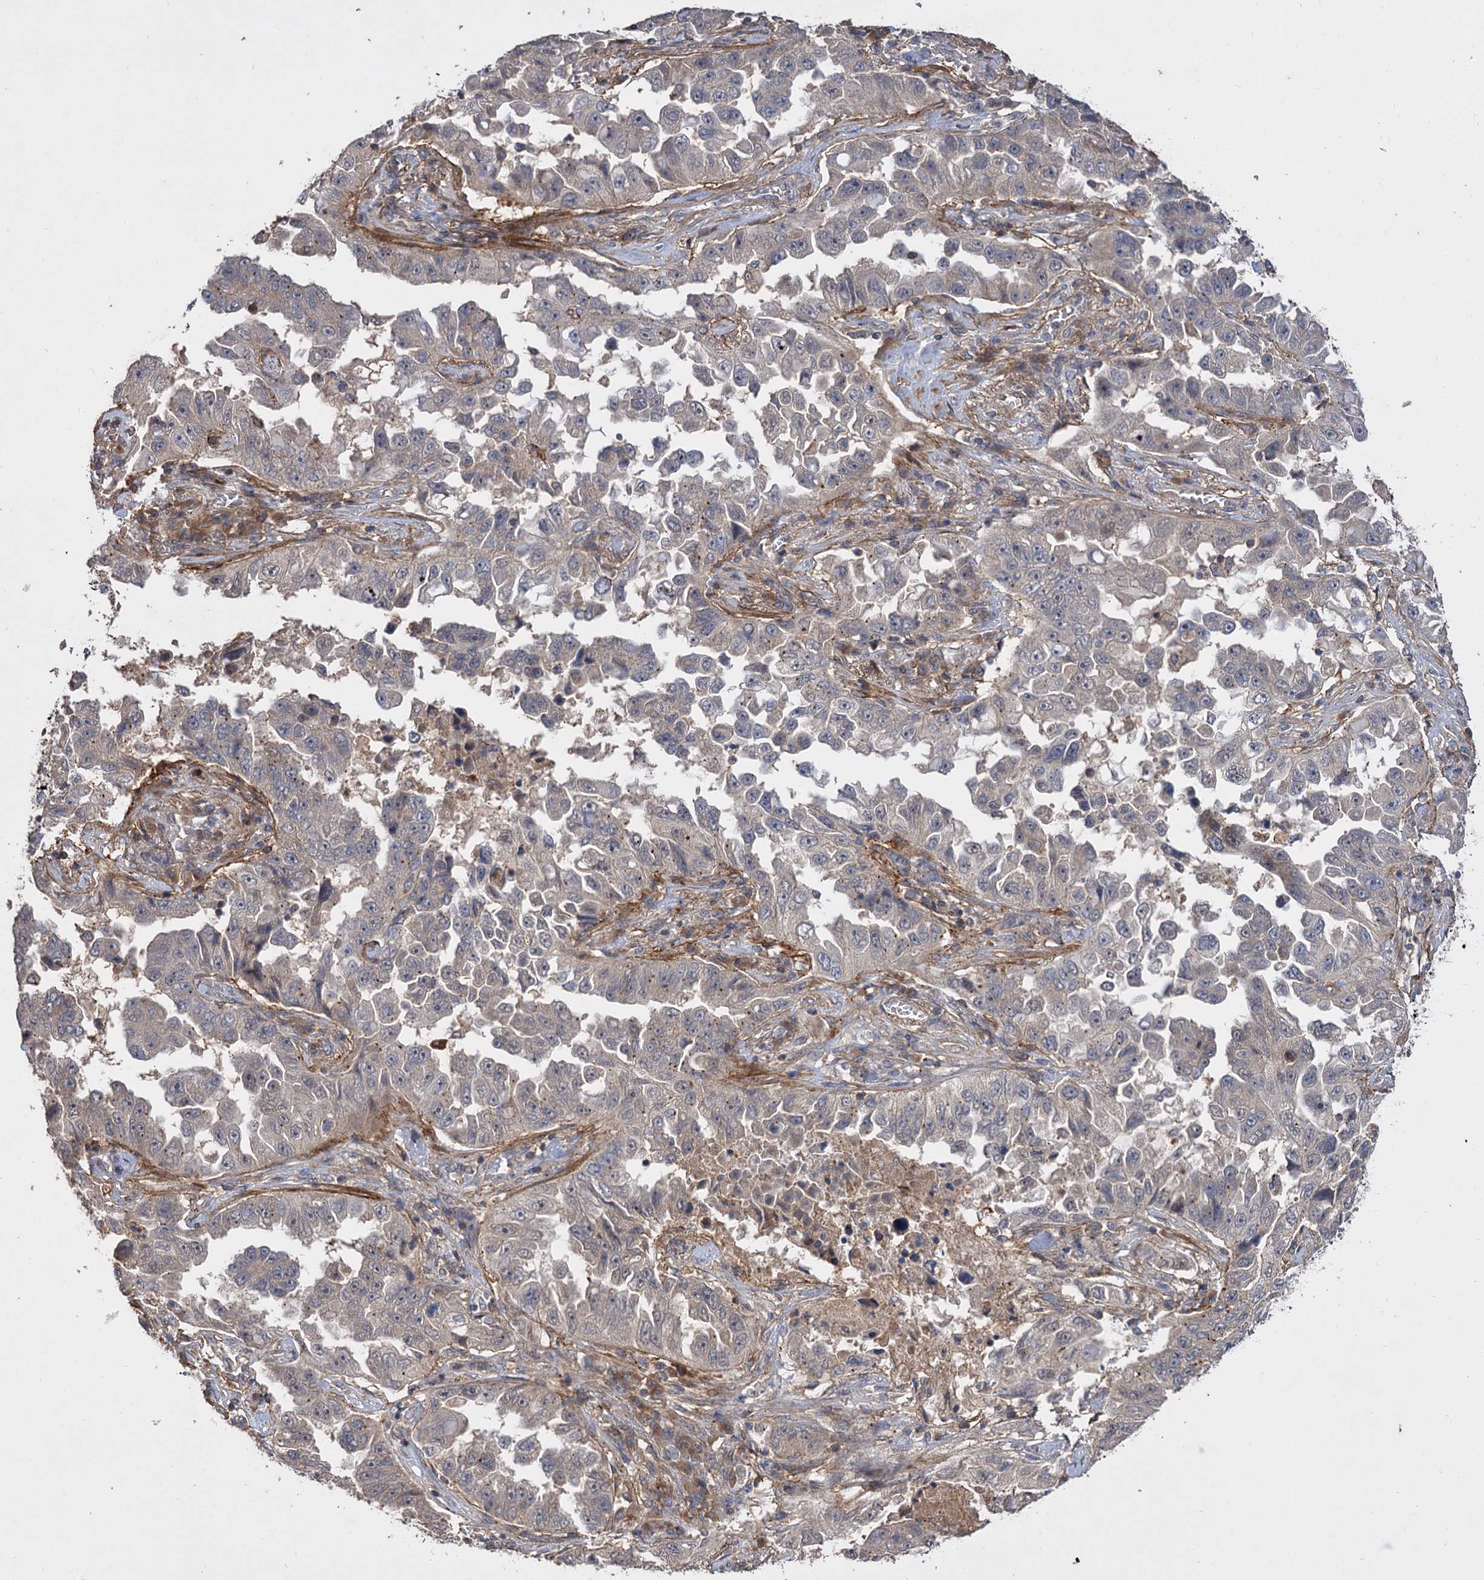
{"staining": {"intensity": "negative", "quantity": "none", "location": "none"}, "tissue": "lung cancer", "cell_type": "Tumor cells", "image_type": "cancer", "snomed": [{"axis": "morphology", "description": "Adenocarcinoma, NOS"}, {"axis": "topography", "description": "Lung"}], "caption": "High magnification brightfield microscopy of lung cancer stained with DAB (brown) and counterstained with hematoxylin (blue): tumor cells show no significant staining.", "gene": "FBXW8", "patient": {"sex": "female", "age": 51}}